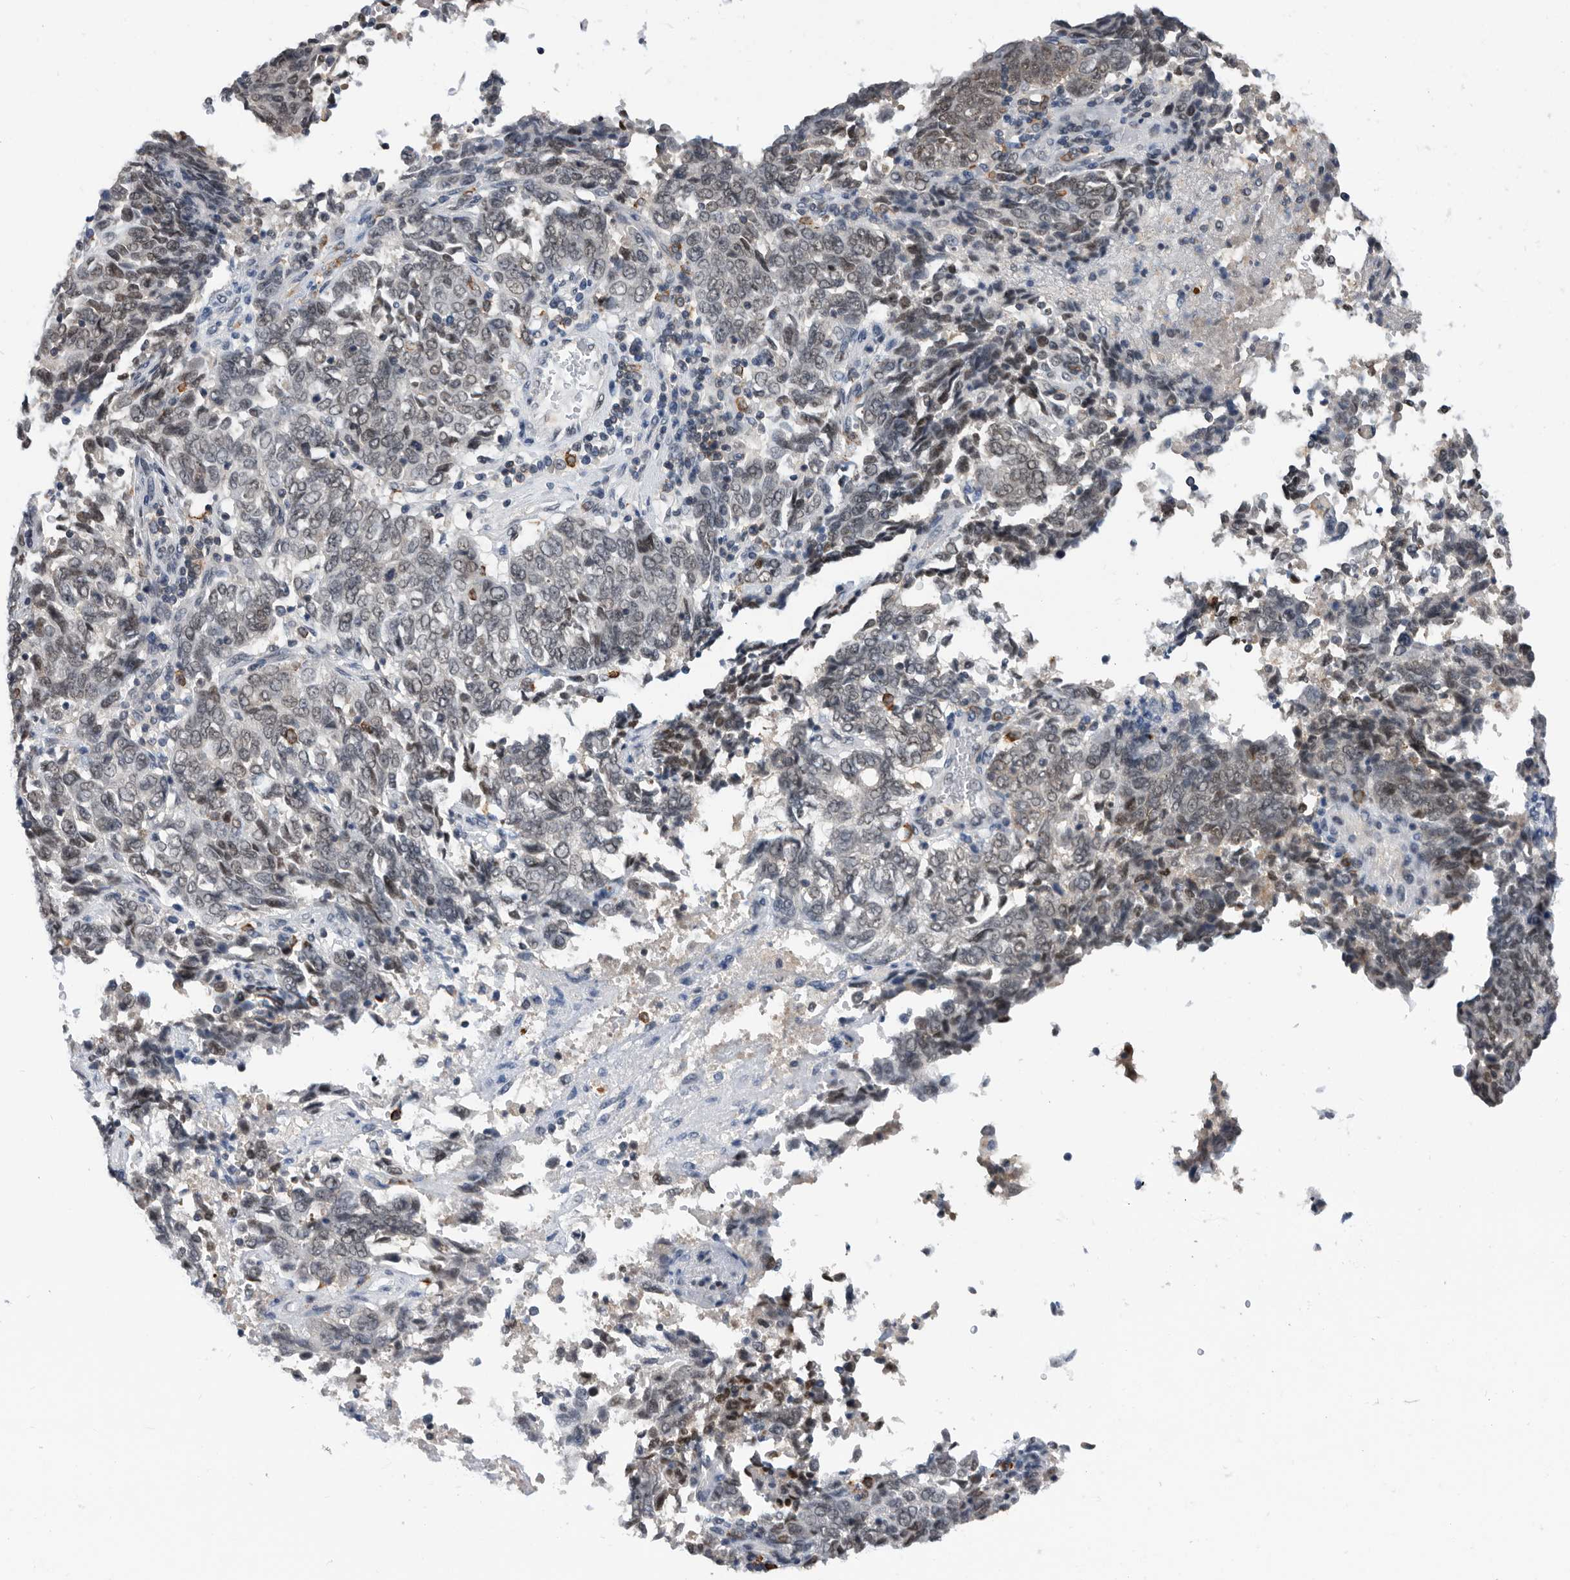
{"staining": {"intensity": "weak", "quantity": "25%-75%", "location": "nuclear"}, "tissue": "endometrial cancer", "cell_type": "Tumor cells", "image_type": "cancer", "snomed": [{"axis": "morphology", "description": "Adenocarcinoma, NOS"}, {"axis": "topography", "description": "Endometrium"}], "caption": "Immunohistochemical staining of endometrial adenocarcinoma shows weak nuclear protein positivity in about 25%-75% of tumor cells.", "gene": "ZNF260", "patient": {"sex": "female", "age": 80}}